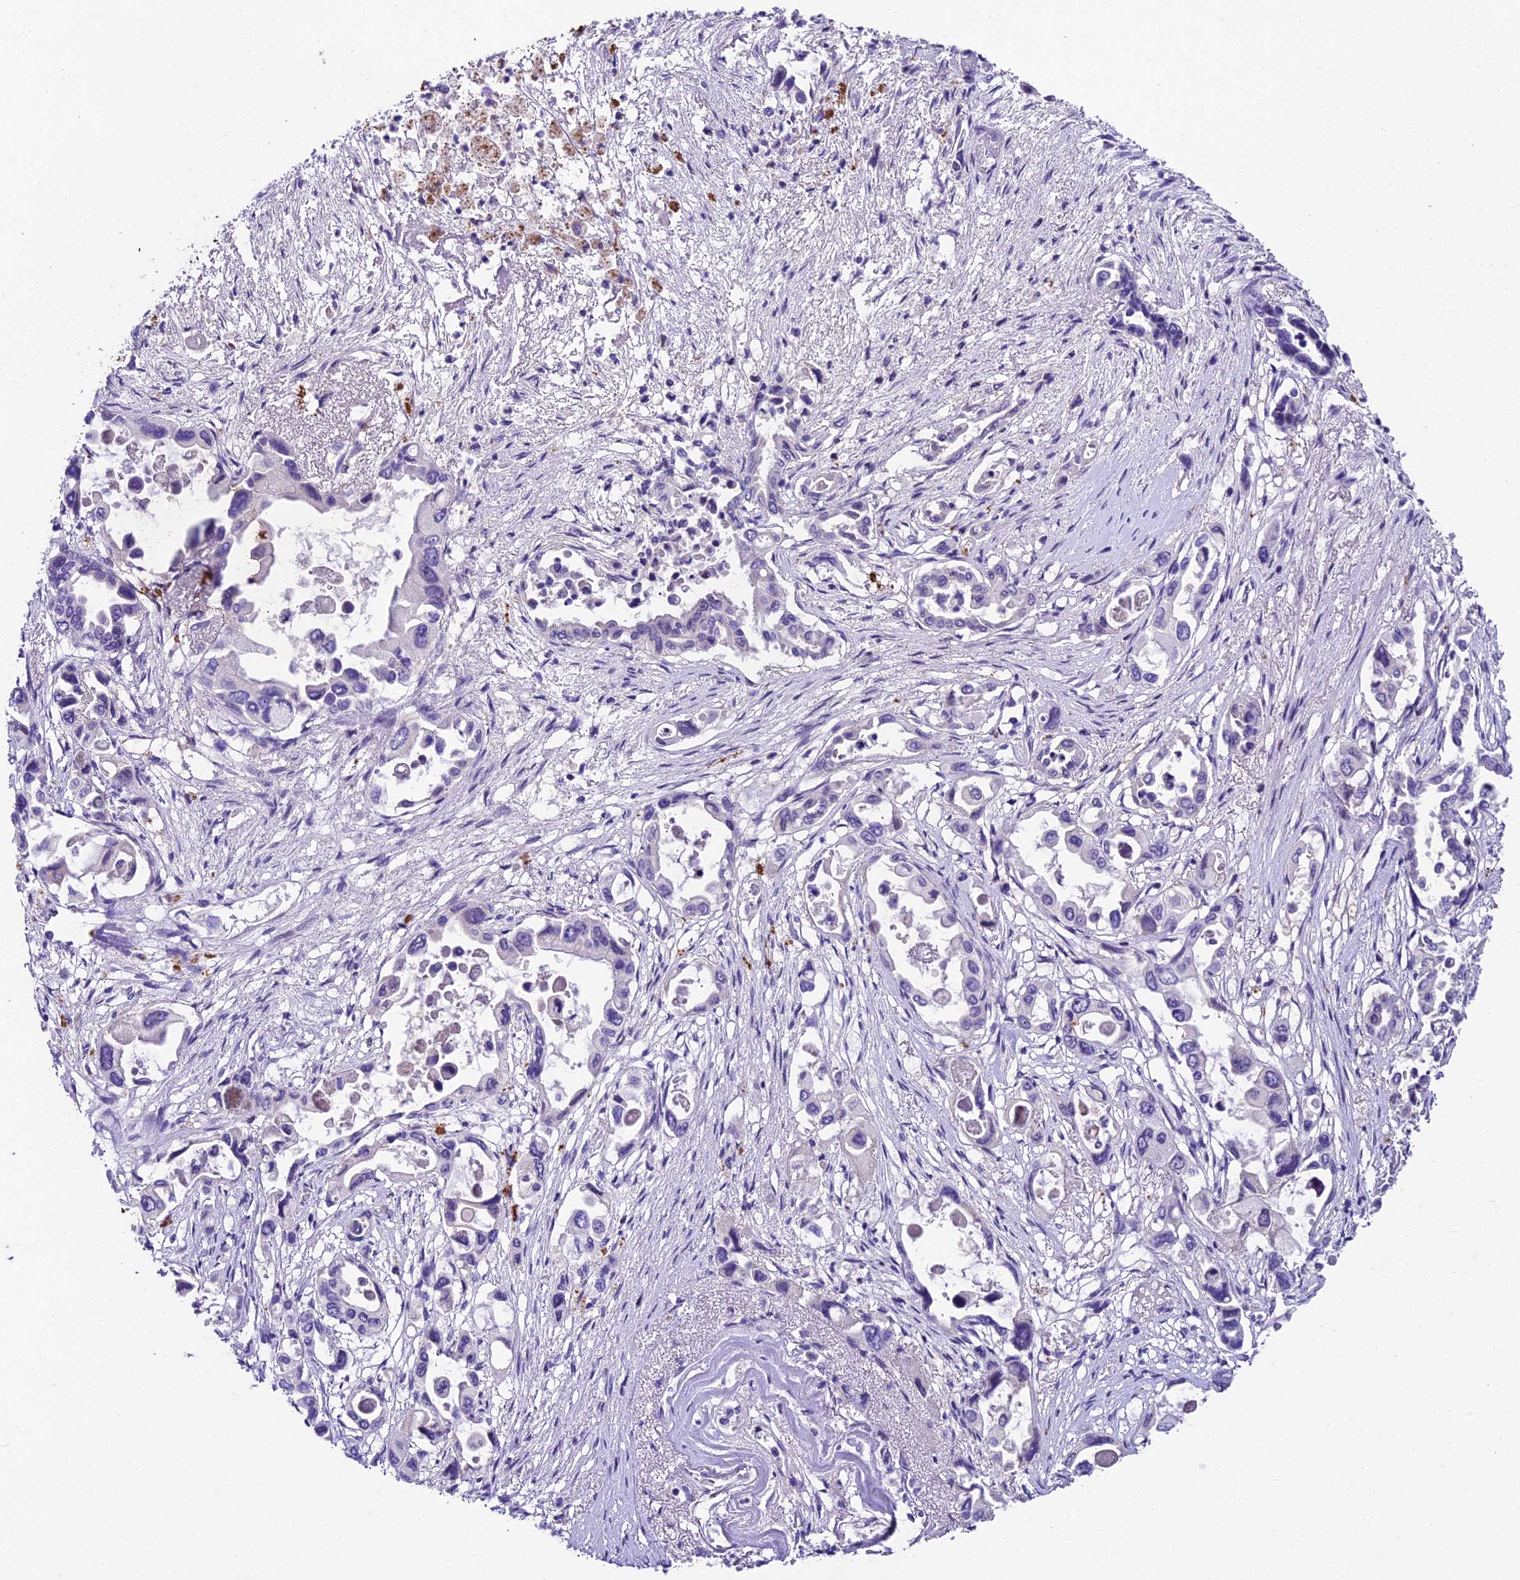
{"staining": {"intensity": "negative", "quantity": "none", "location": "none"}, "tissue": "pancreatic cancer", "cell_type": "Tumor cells", "image_type": "cancer", "snomed": [{"axis": "morphology", "description": "Adenocarcinoma, NOS"}, {"axis": "topography", "description": "Pancreas"}], "caption": "Immunohistochemical staining of human pancreatic cancer exhibits no significant expression in tumor cells.", "gene": "IFT140", "patient": {"sex": "male", "age": 92}}